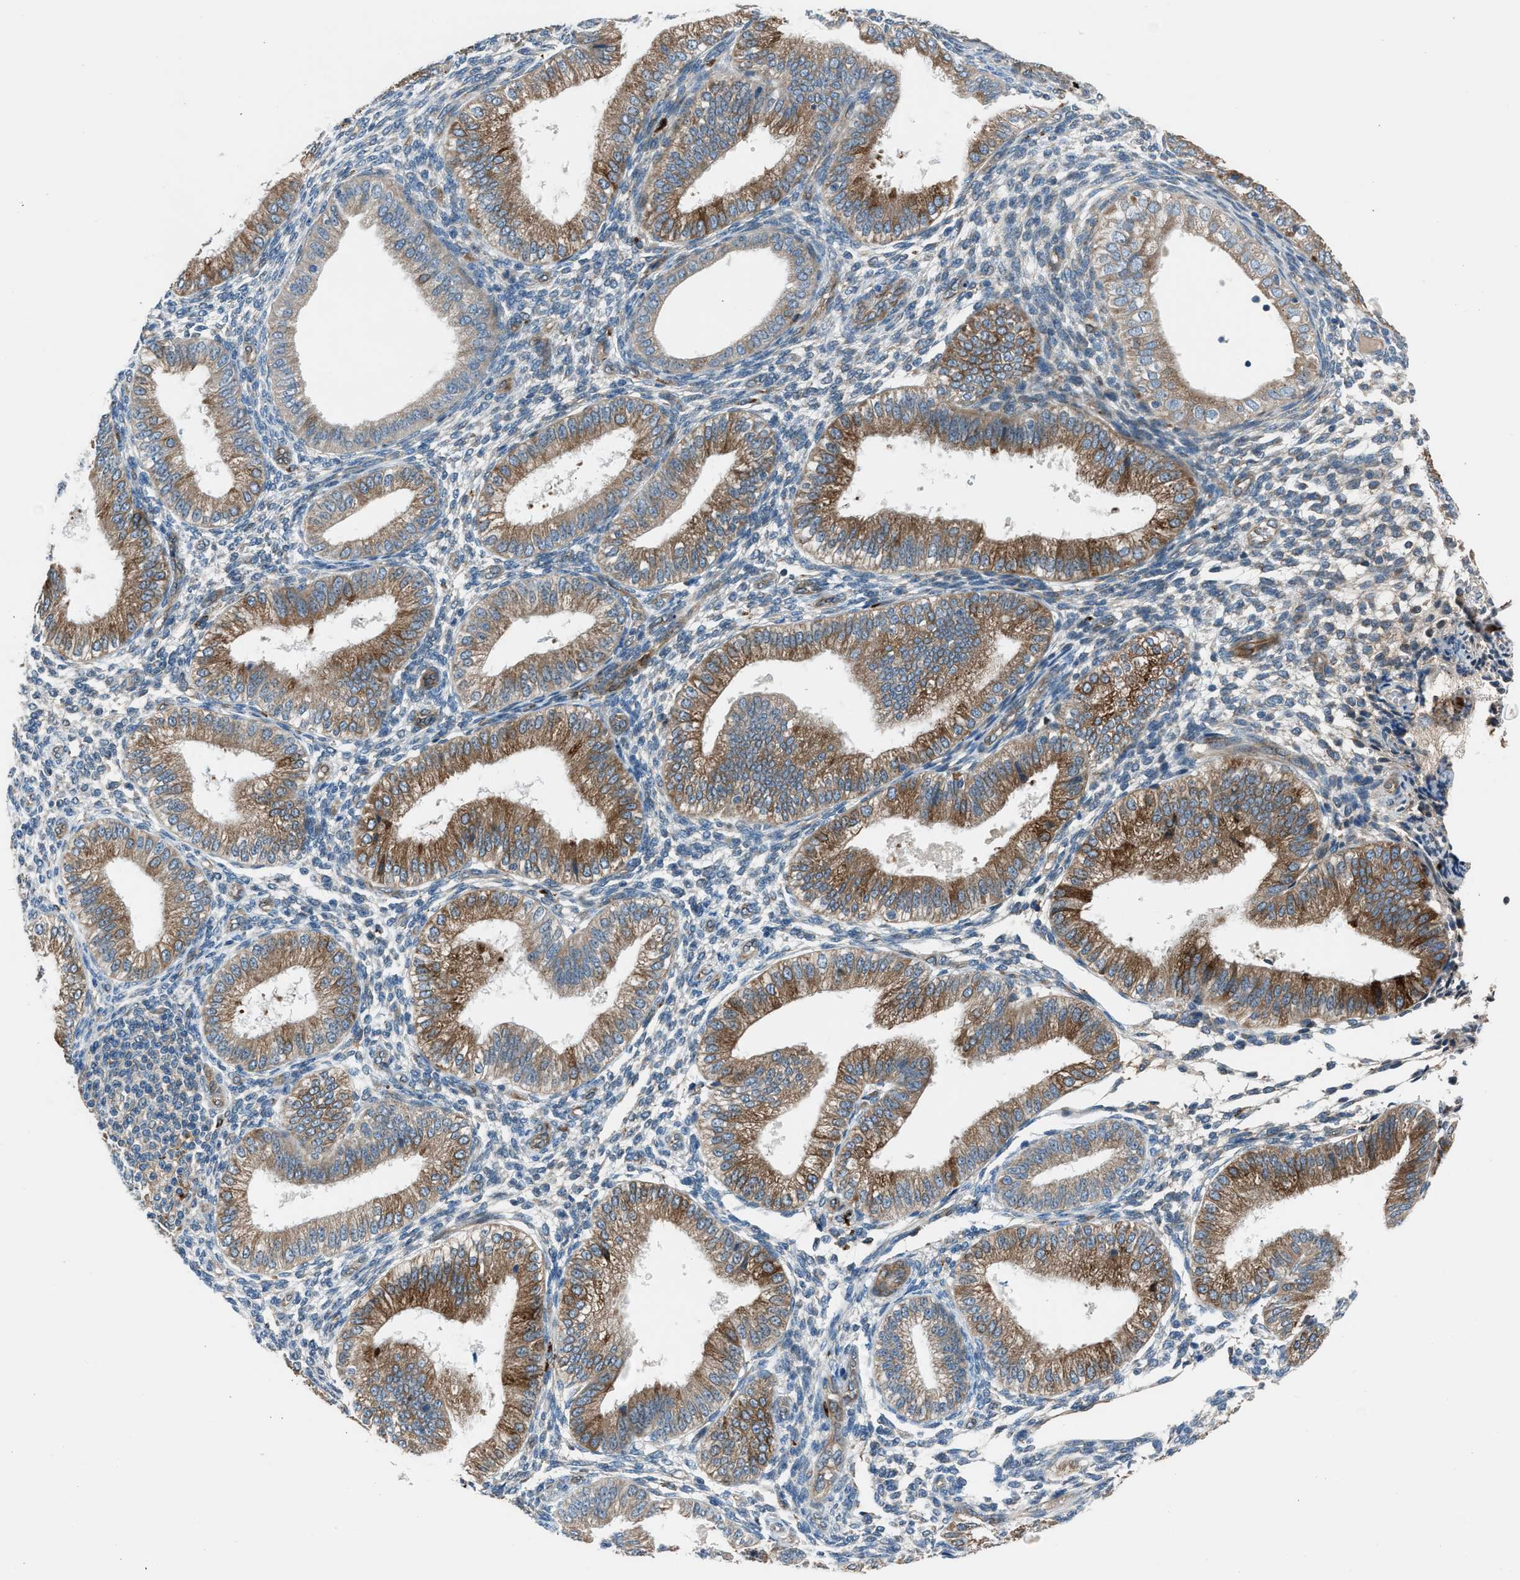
{"staining": {"intensity": "weak", "quantity": "25%-75%", "location": "cytoplasmic/membranous"}, "tissue": "endometrium", "cell_type": "Cells in endometrial stroma", "image_type": "normal", "snomed": [{"axis": "morphology", "description": "Normal tissue, NOS"}, {"axis": "topography", "description": "Endometrium"}], "caption": "Protein staining shows weak cytoplasmic/membranous staining in about 25%-75% of cells in endometrial stroma in unremarkable endometrium.", "gene": "LMBR1", "patient": {"sex": "female", "age": 39}}